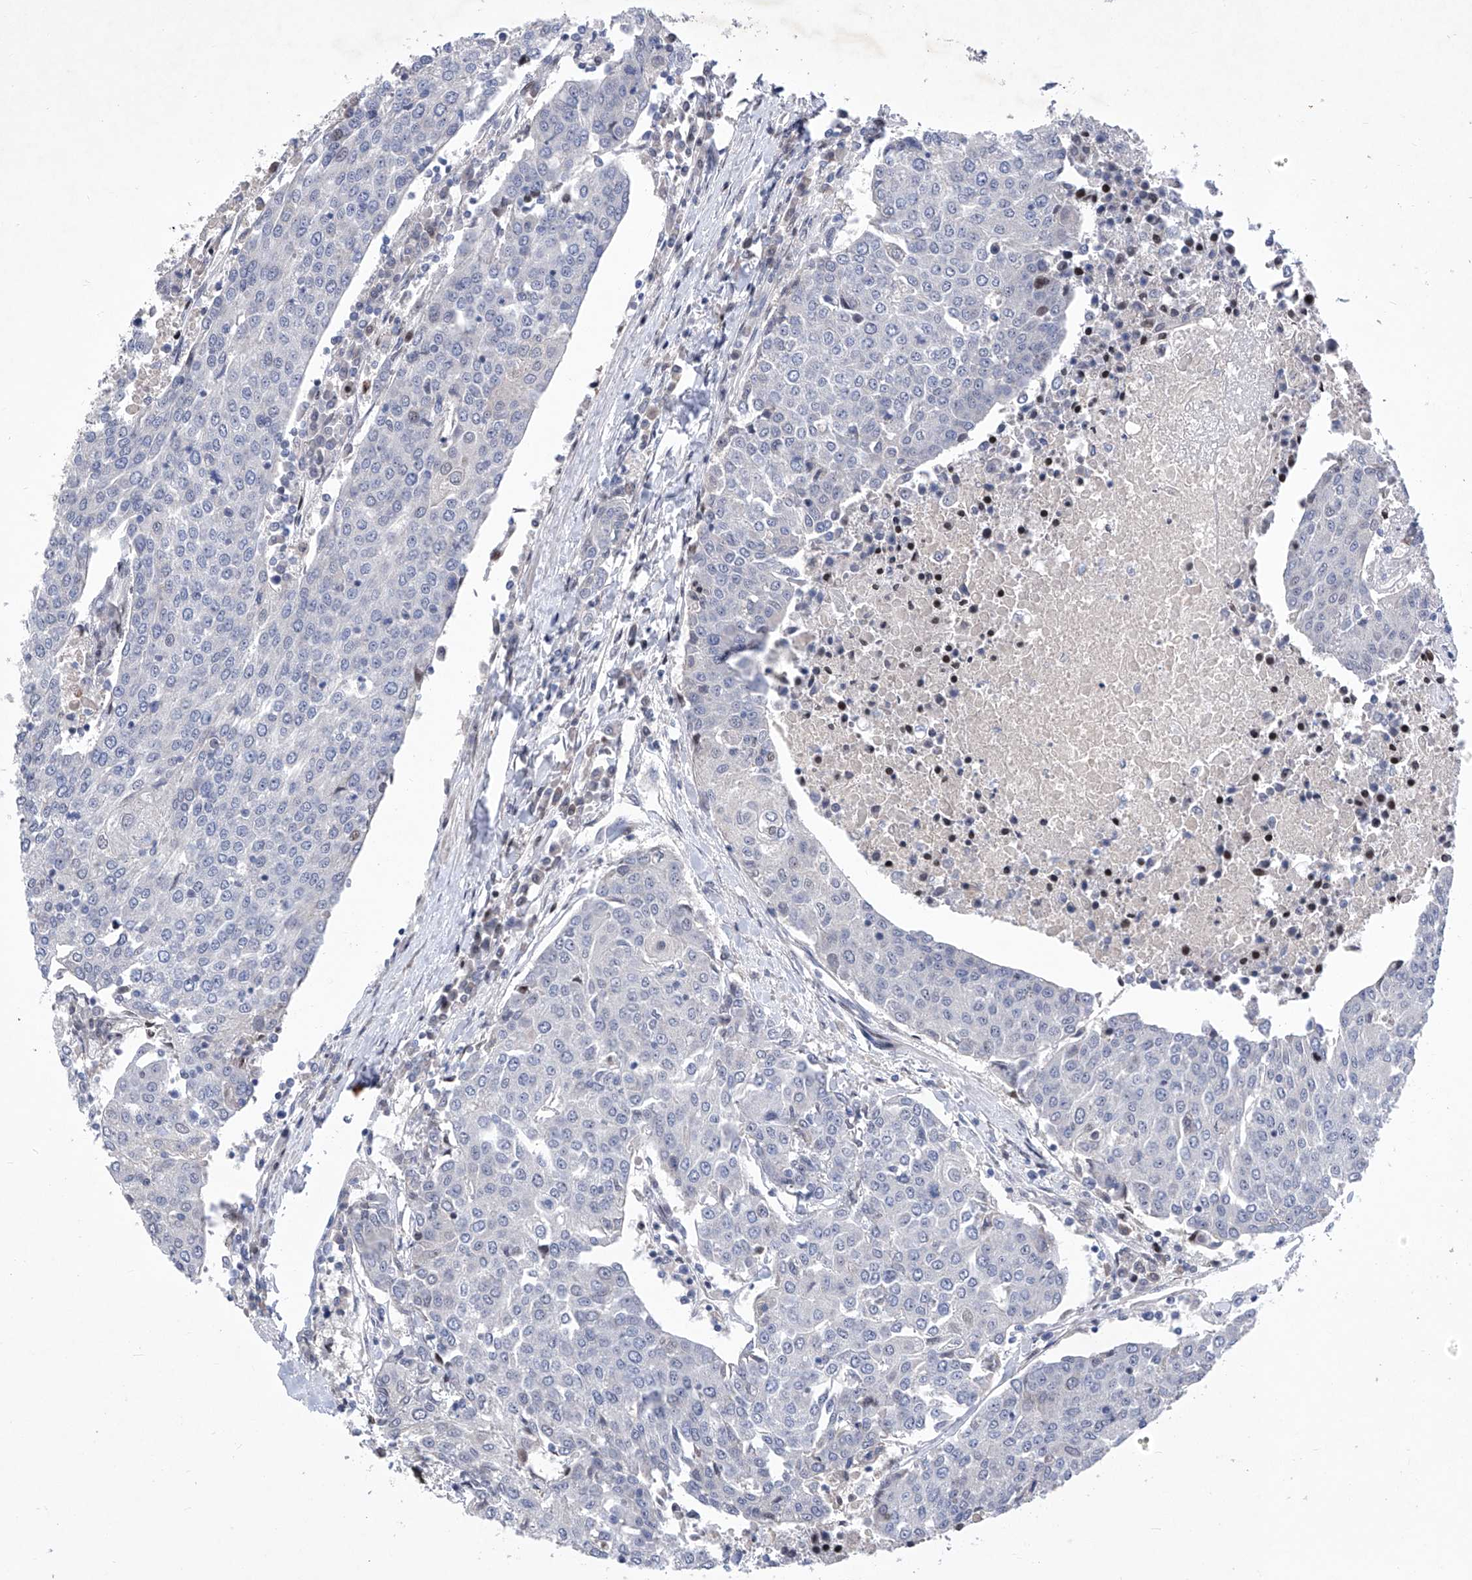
{"staining": {"intensity": "negative", "quantity": "none", "location": "none"}, "tissue": "urothelial cancer", "cell_type": "Tumor cells", "image_type": "cancer", "snomed": [{"axis": "morphology", "description": "Urothelial carcinoma, High grade"}, {"axis": "topography", "description": "Urinary bladder"}], "caption": "Immunohistochemical staining of human high-grade urothelial carcinoma exhibits no significant positivity in tumor cells.", "gene": "NUFIP1", "patient": {"sex": "female", "age": 85}}